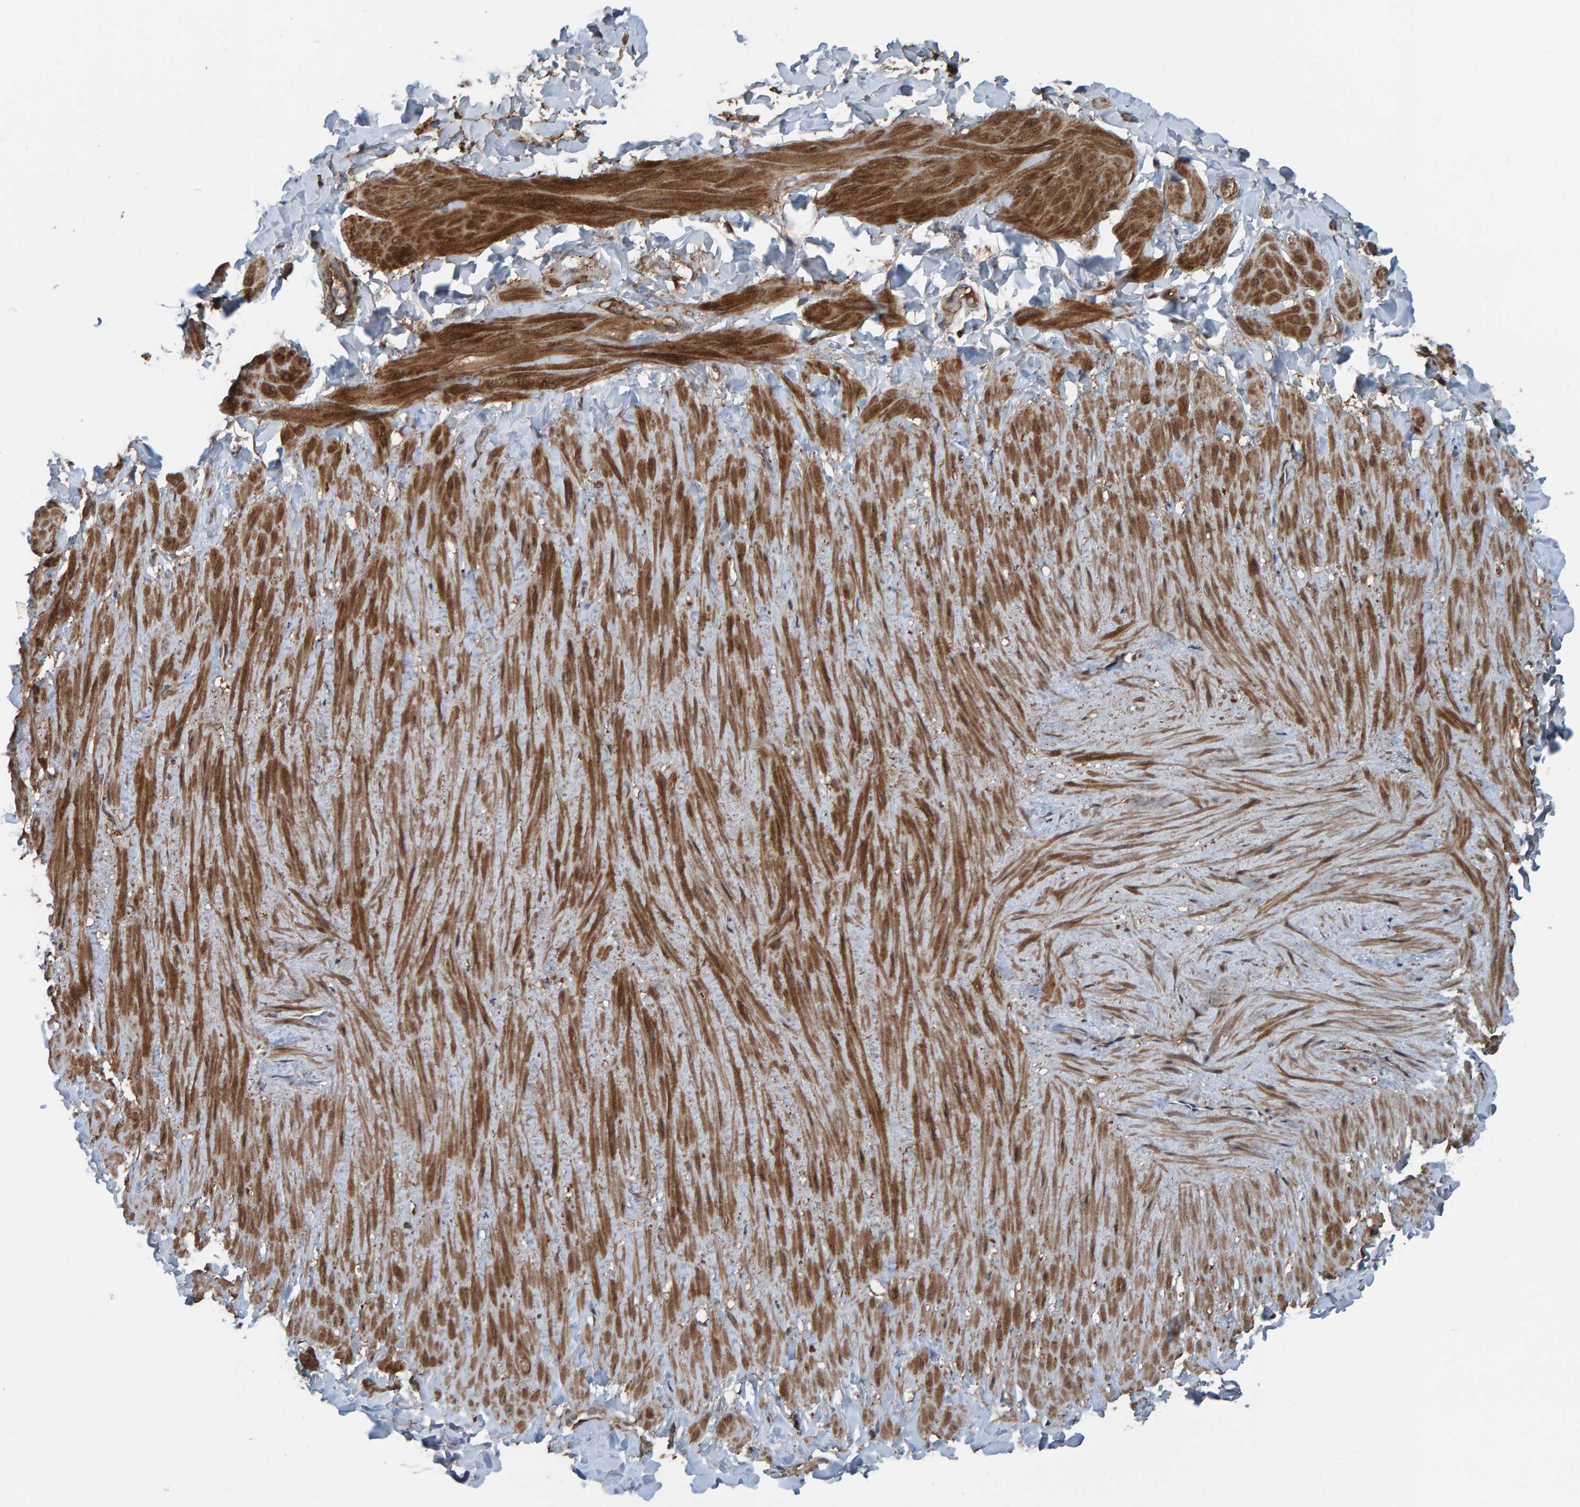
{"staining": {"intensity": "moderate", "quantity": ">75%", "location": "cytoplasmic/membranous"}, "tissue": "adipose tissue", "cell_type": "Adipocytes", "image_type": "normal", "snomed": [{"axis": "morphology", "description": "Normal tissue, NOS"}, {"axis": "topography", "description": "Adipose tissue"}, {"axis": "topography", "description": "Vascular tissue"}, {"axis": "topography", "description": "Peripheral nerve tissue"}], "caption": "Protein expression analysis of benign human adipose tissue reveals moderate cytoplasmic/membranous positivity in about >75% of adipocytes. (brown staining indicates protein expression, while blue staining denotes nuclei).", "gene": "CUEDC1", "patient": {"sex": "male", "age": 25}}